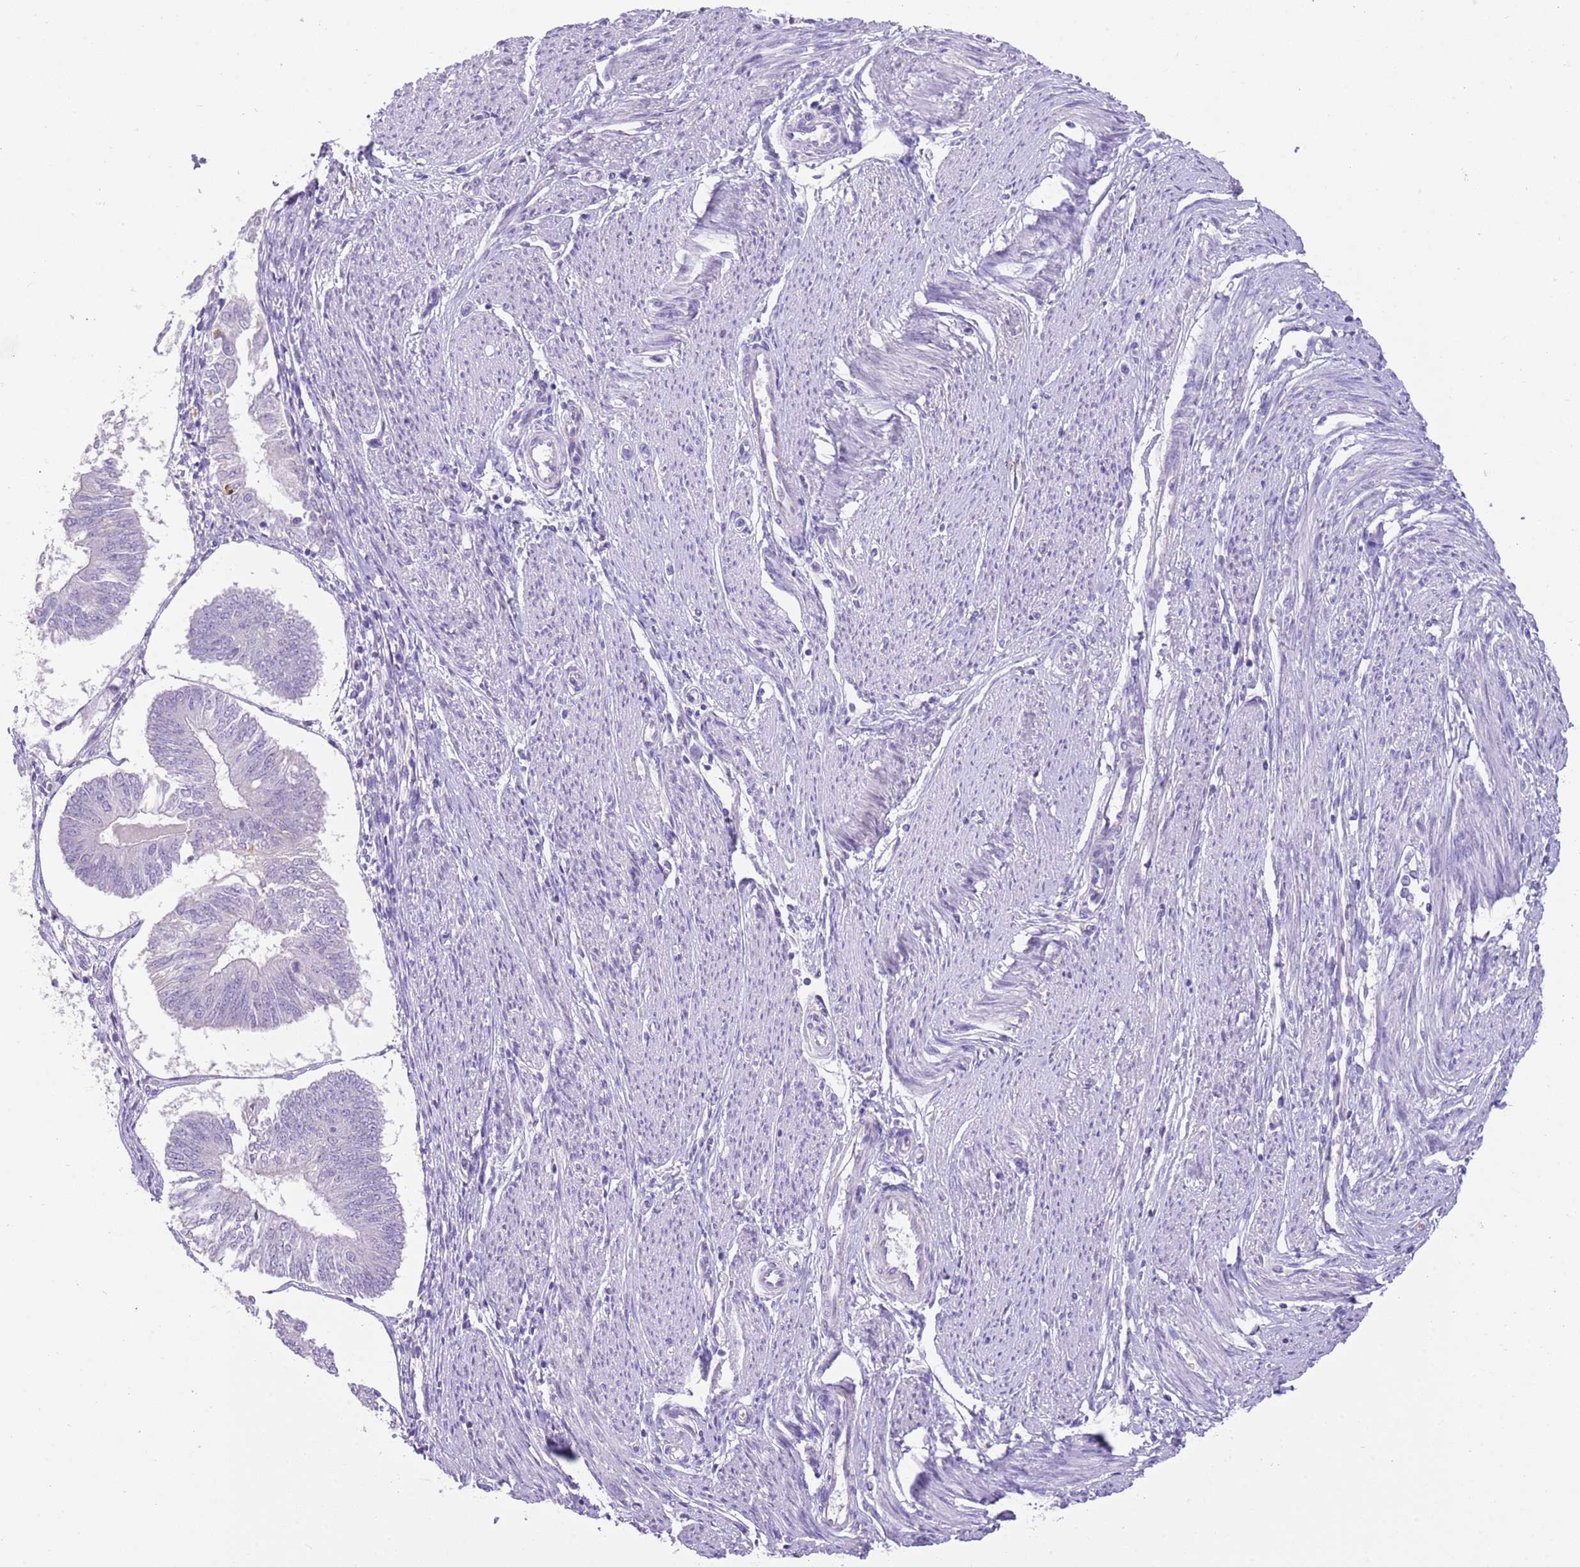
{"staining": {"intensity": "negative", "quantity": "none", "location": "none"}, "tissue": "endometrial cancer", "cell_type": "Tumor cells", "image_type": "cancer", "snomed": [{"axis": "morphology", "description": "Adenocarcinoma, NOS"}, {"axis": "topography", "description": "Endometrium"}], "caption": "Immunohistochemistry micrograph of neoplastic tissue: adenocarcinoma (endometrial) stained with DAB demonstrates no significant protein expression in tumor cells.", "gene": "SFTPA1", "patient": {"sex": "female", "age": 58}}